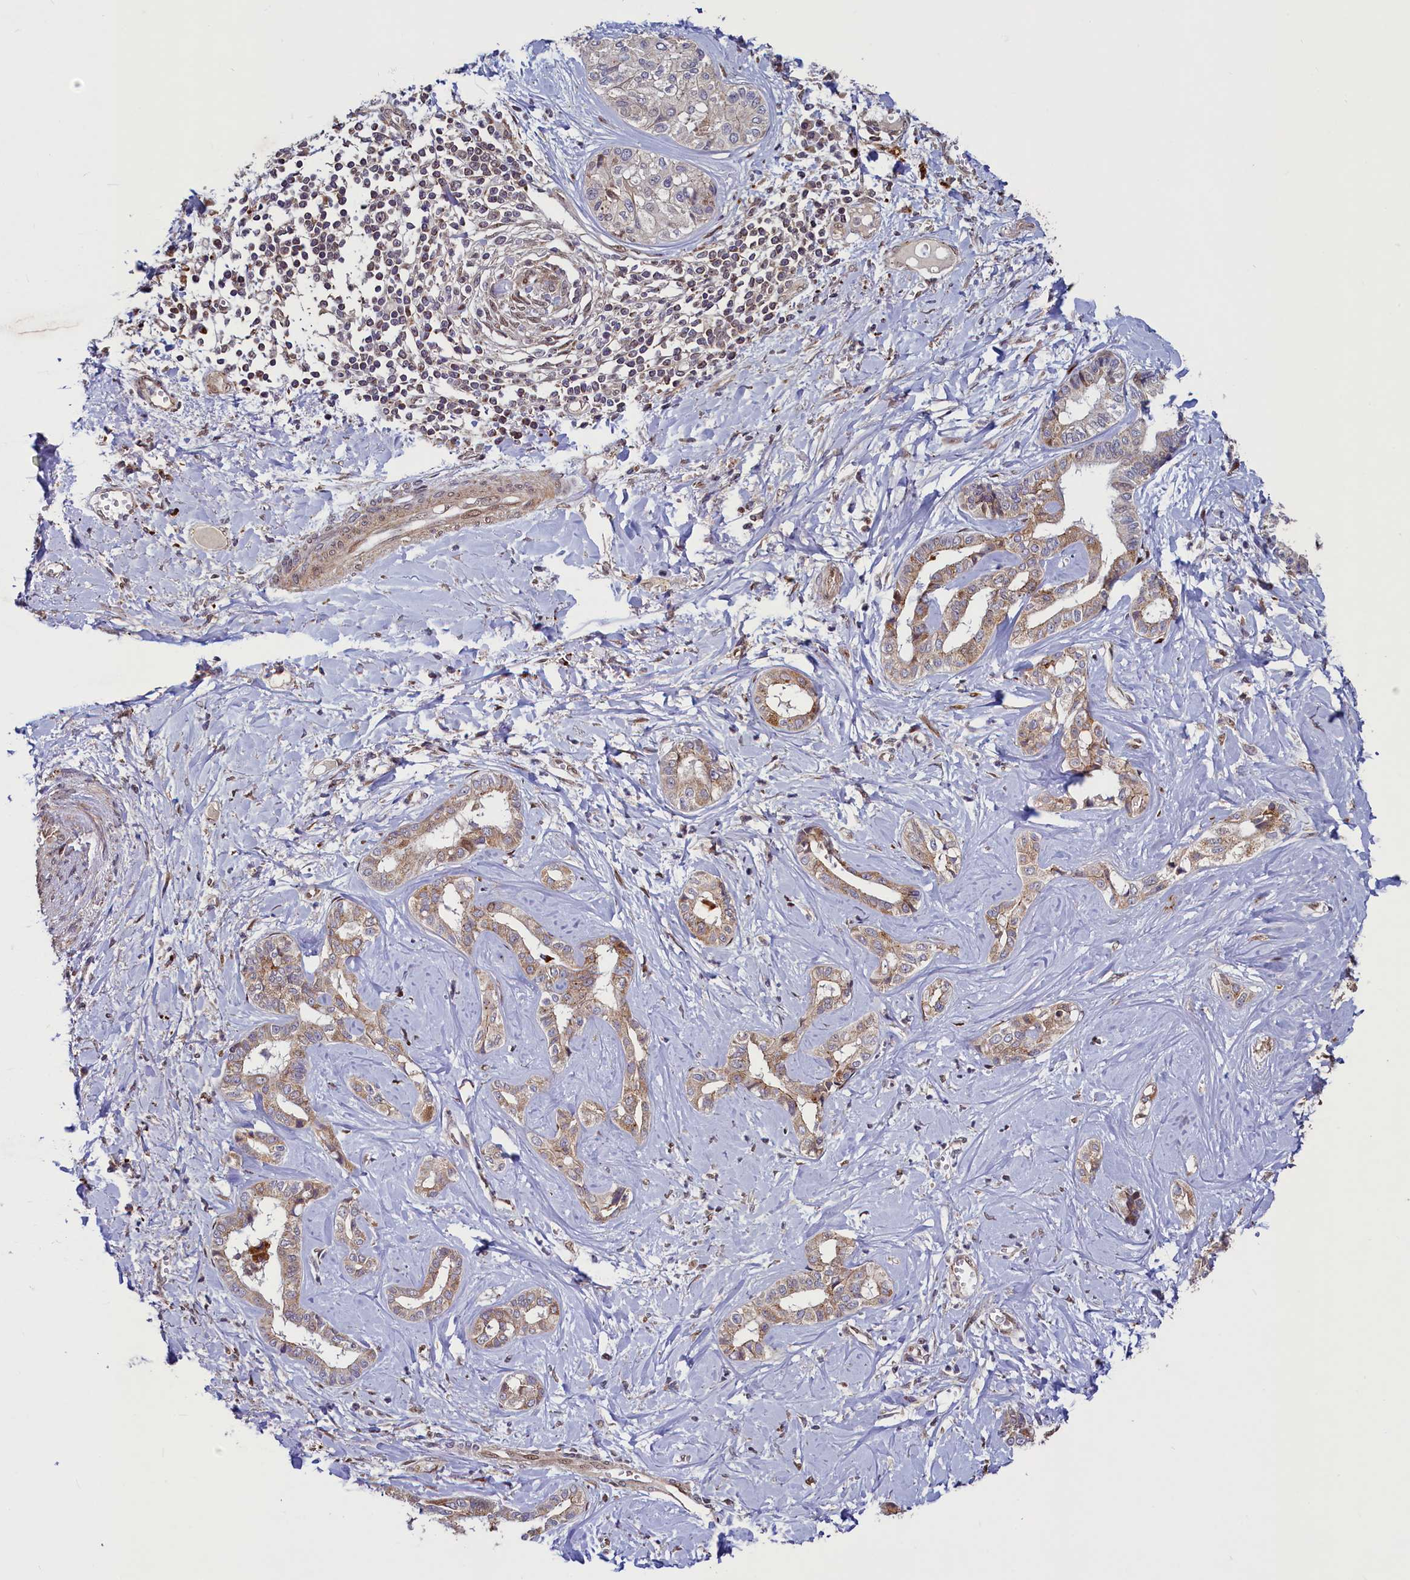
{"staining": {"intensity": "weak", "quantity": ">75%", "location": "cytoplasmic/membranous"}, "tissue": "liver cancer", "cell_type": "Tumor cells", "image_type": "cancer", "snomed": [{"axis": "morphology", "description": "Cholangiocarcinoma"}, {"axis": "topography", "description": "Liver"}], "caption": "About >75% of tumor cells in human liver cancer reveal weak cytoplasmic/membranous protein staining as visualized by brown immunohistochemical staining.", "gene": "ZNF577", "patient": {"sex": "female", "age": 77}}